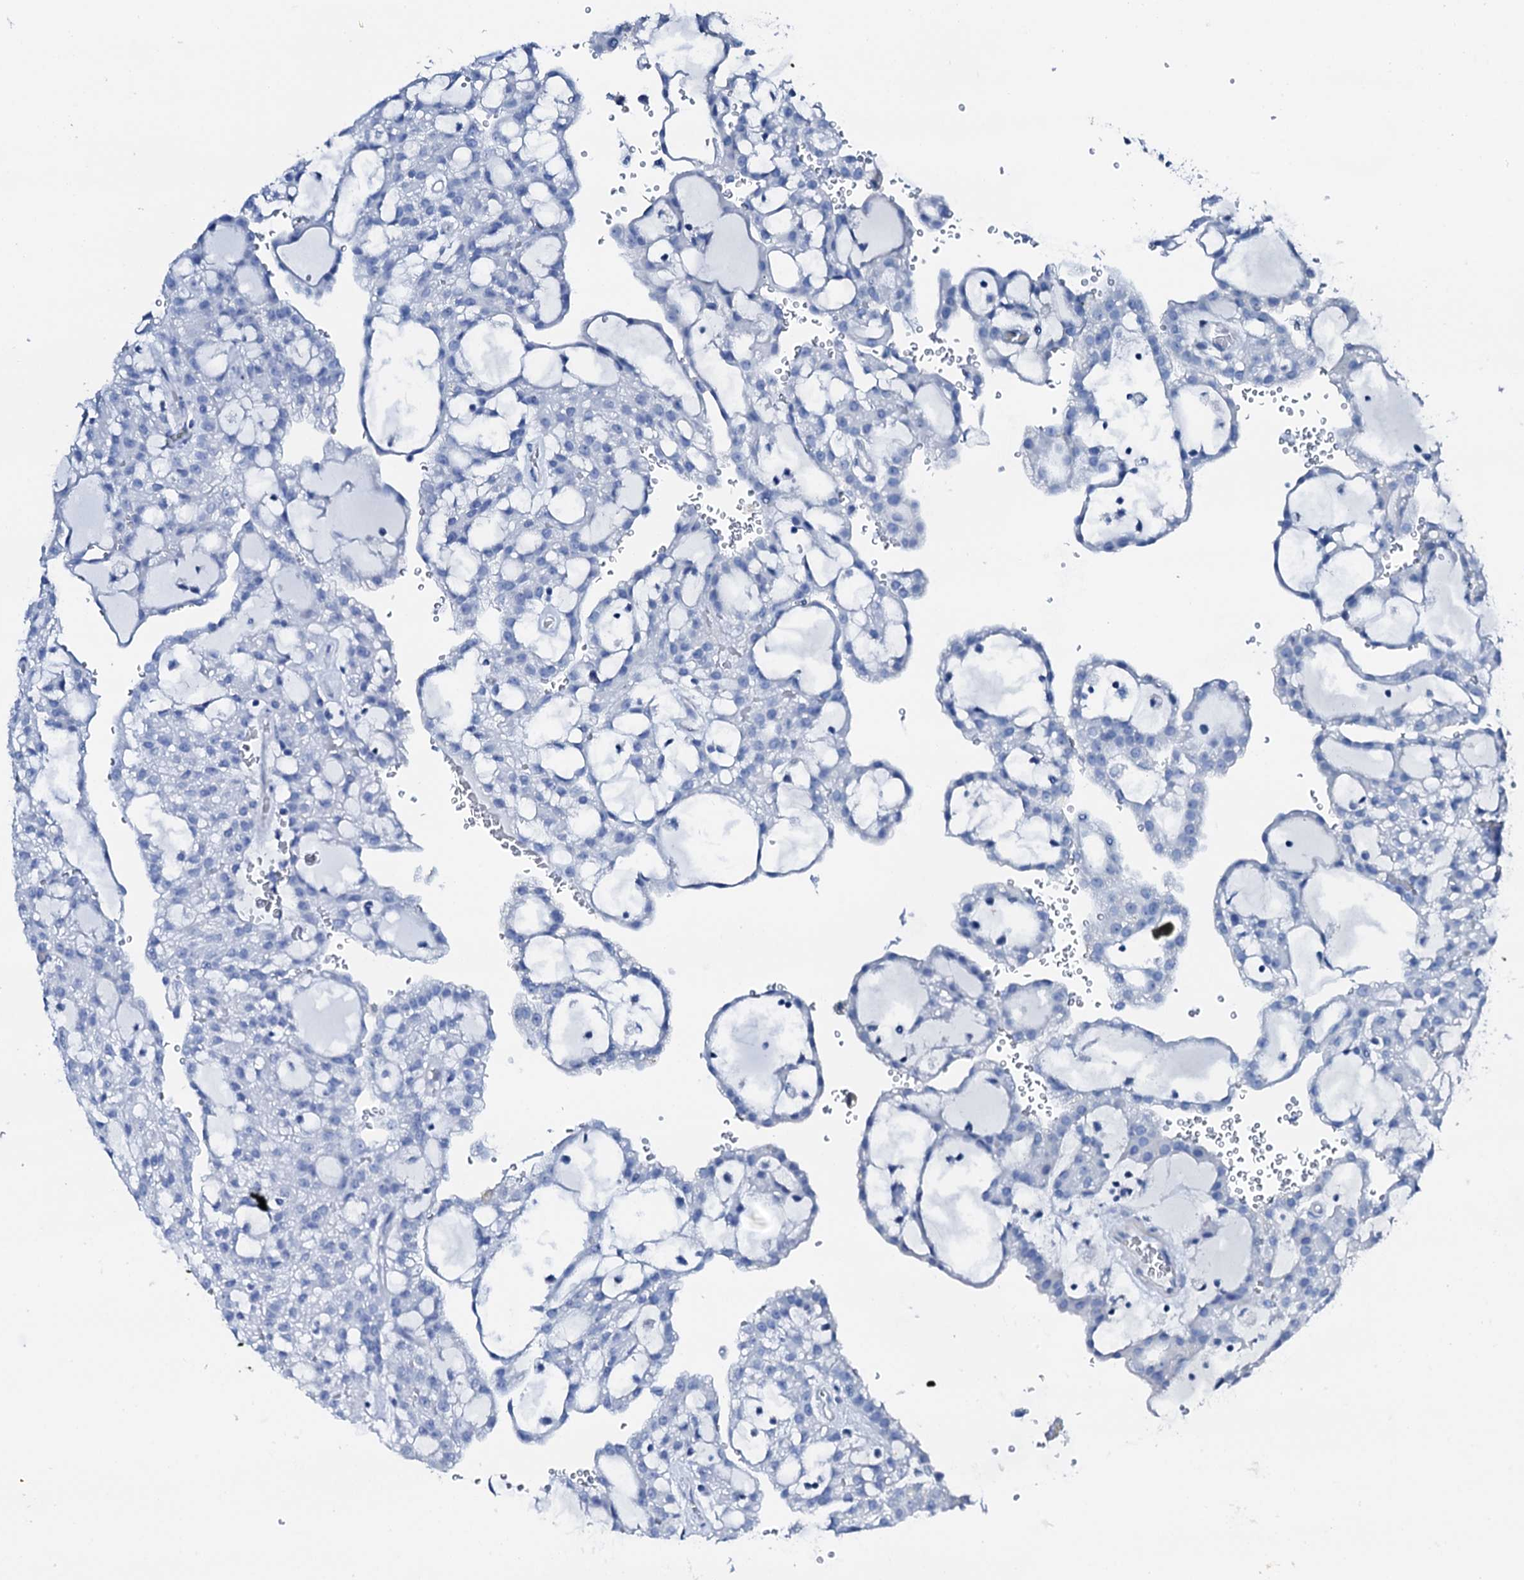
{"staining": {"intensity": "negative", "quantity": "none", "location": "none"}, "tissue": "renal cancer", "cell_type": "Tumor cells", "image_type": "cancer", "snomed": [{"axis": "morphology", "description": "Adenocarcinoma, NOS"}, {"axis": "topography", "description": "Kidney"}], "caption": "Immunohistochemistry (IHC) histopathology image of adenocarcinoma (renal) stained for a protein (brown), which reveals no staining in tumor cells.", "gene": "PTH", "patient": {"sex": "male", "age": 63}}